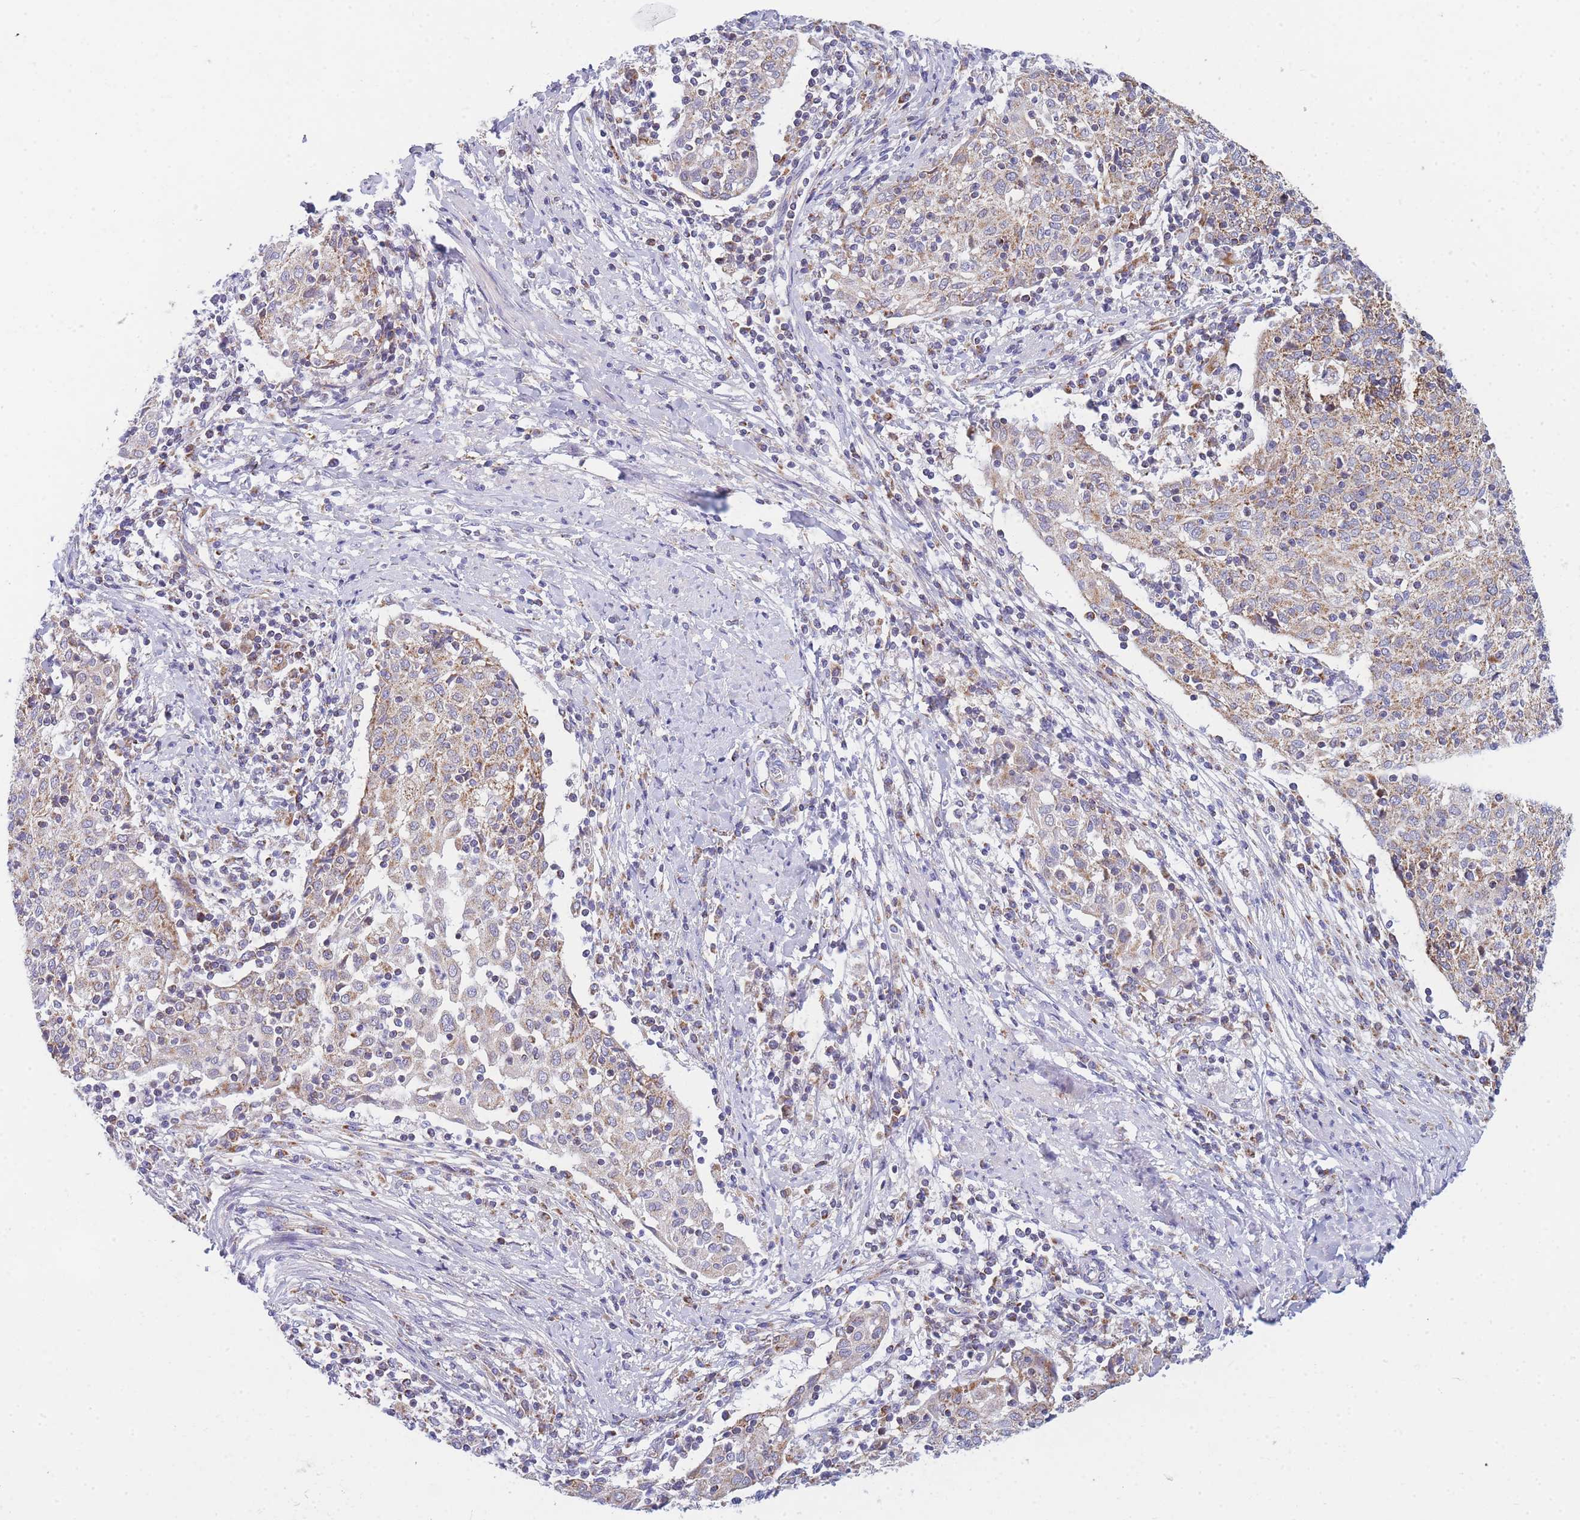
{"staining": {"intensity": "moderate", "quantity": "25%-75%", "location": "cytoplasmic/membranous"}, "tissue": "cervical cancer", "cell_type": "Tumor cells", "image_type": "cancer", "snomed": [{"axis": "morphology", "description": "Squamous cell carcinoma, NOS"}, {"axis": "topography", "description": "Cervix"}], "caption": "Protein staining of cervical squamous cell carcinoma tissue demonstrates moderate cytoplasmic/membranous expression in approximately 25%-75% of tumor cells. (IHC, brightfield microscopy, high magnification).", "gene": "MRPS11", "patient": {"sex": "female", "age": 52}}